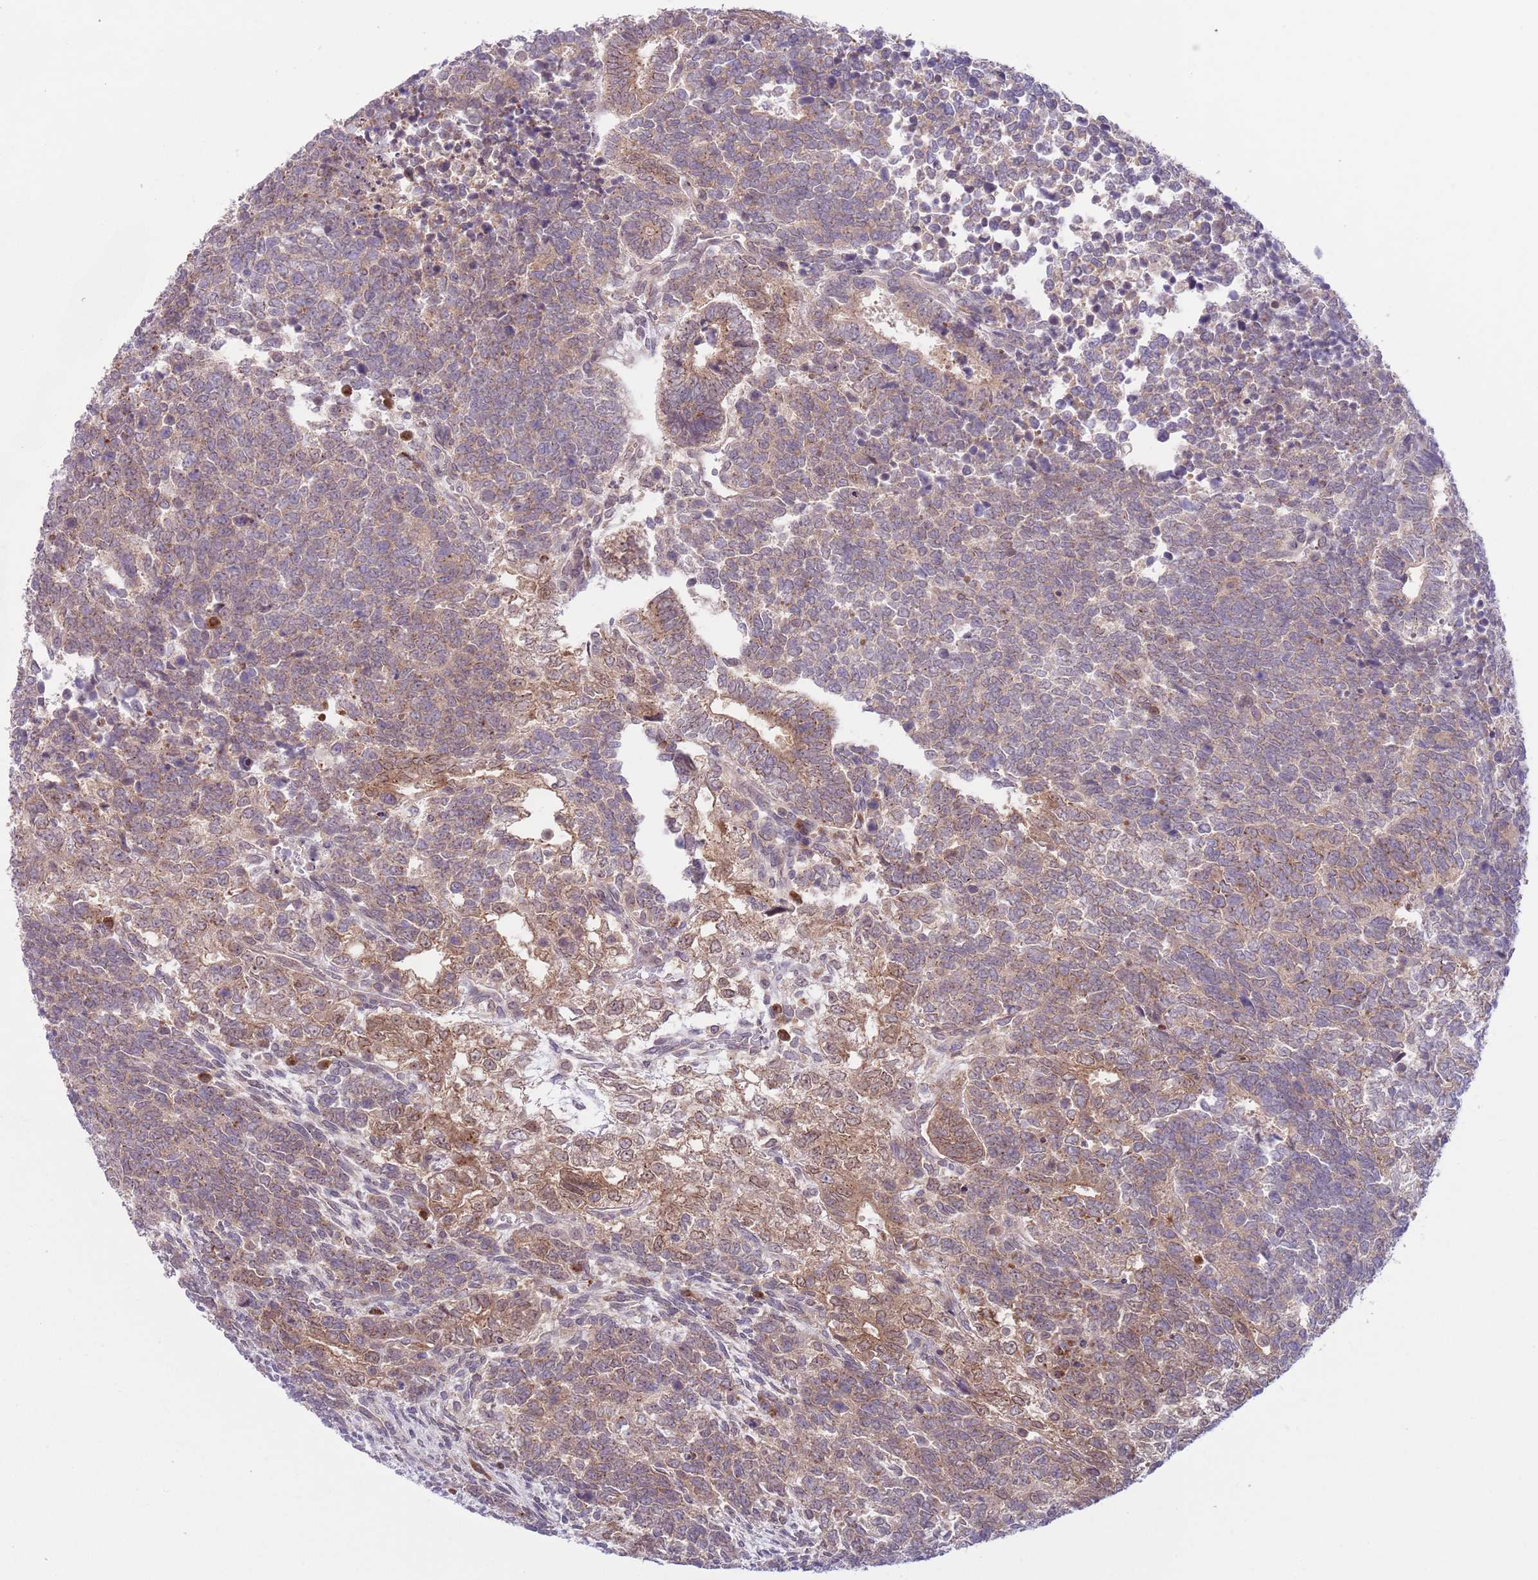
{"staining": {"intensity": "moderate", "quantity": "25%-75%", "location": "cytoplasmic/membranous"}, "tissue": "testis cancer", "cell_type": "Tumor cells", "image_type": "cancer", "snomed": [{"axis": "morphology", "description": "Carcinoma, Embryonal, NOS"}, {"axis": "topography", "description": "Testis"}], "caption": "Embryonal carcinoma (testis) tissue demonstrates moderate cytoplasmic/membranous positivity in approximately 25%-75% of tumor cells, visualized by immunohistochemistry.", "gene": "COPE", "patient": {"sex": "male", "age": 23}}